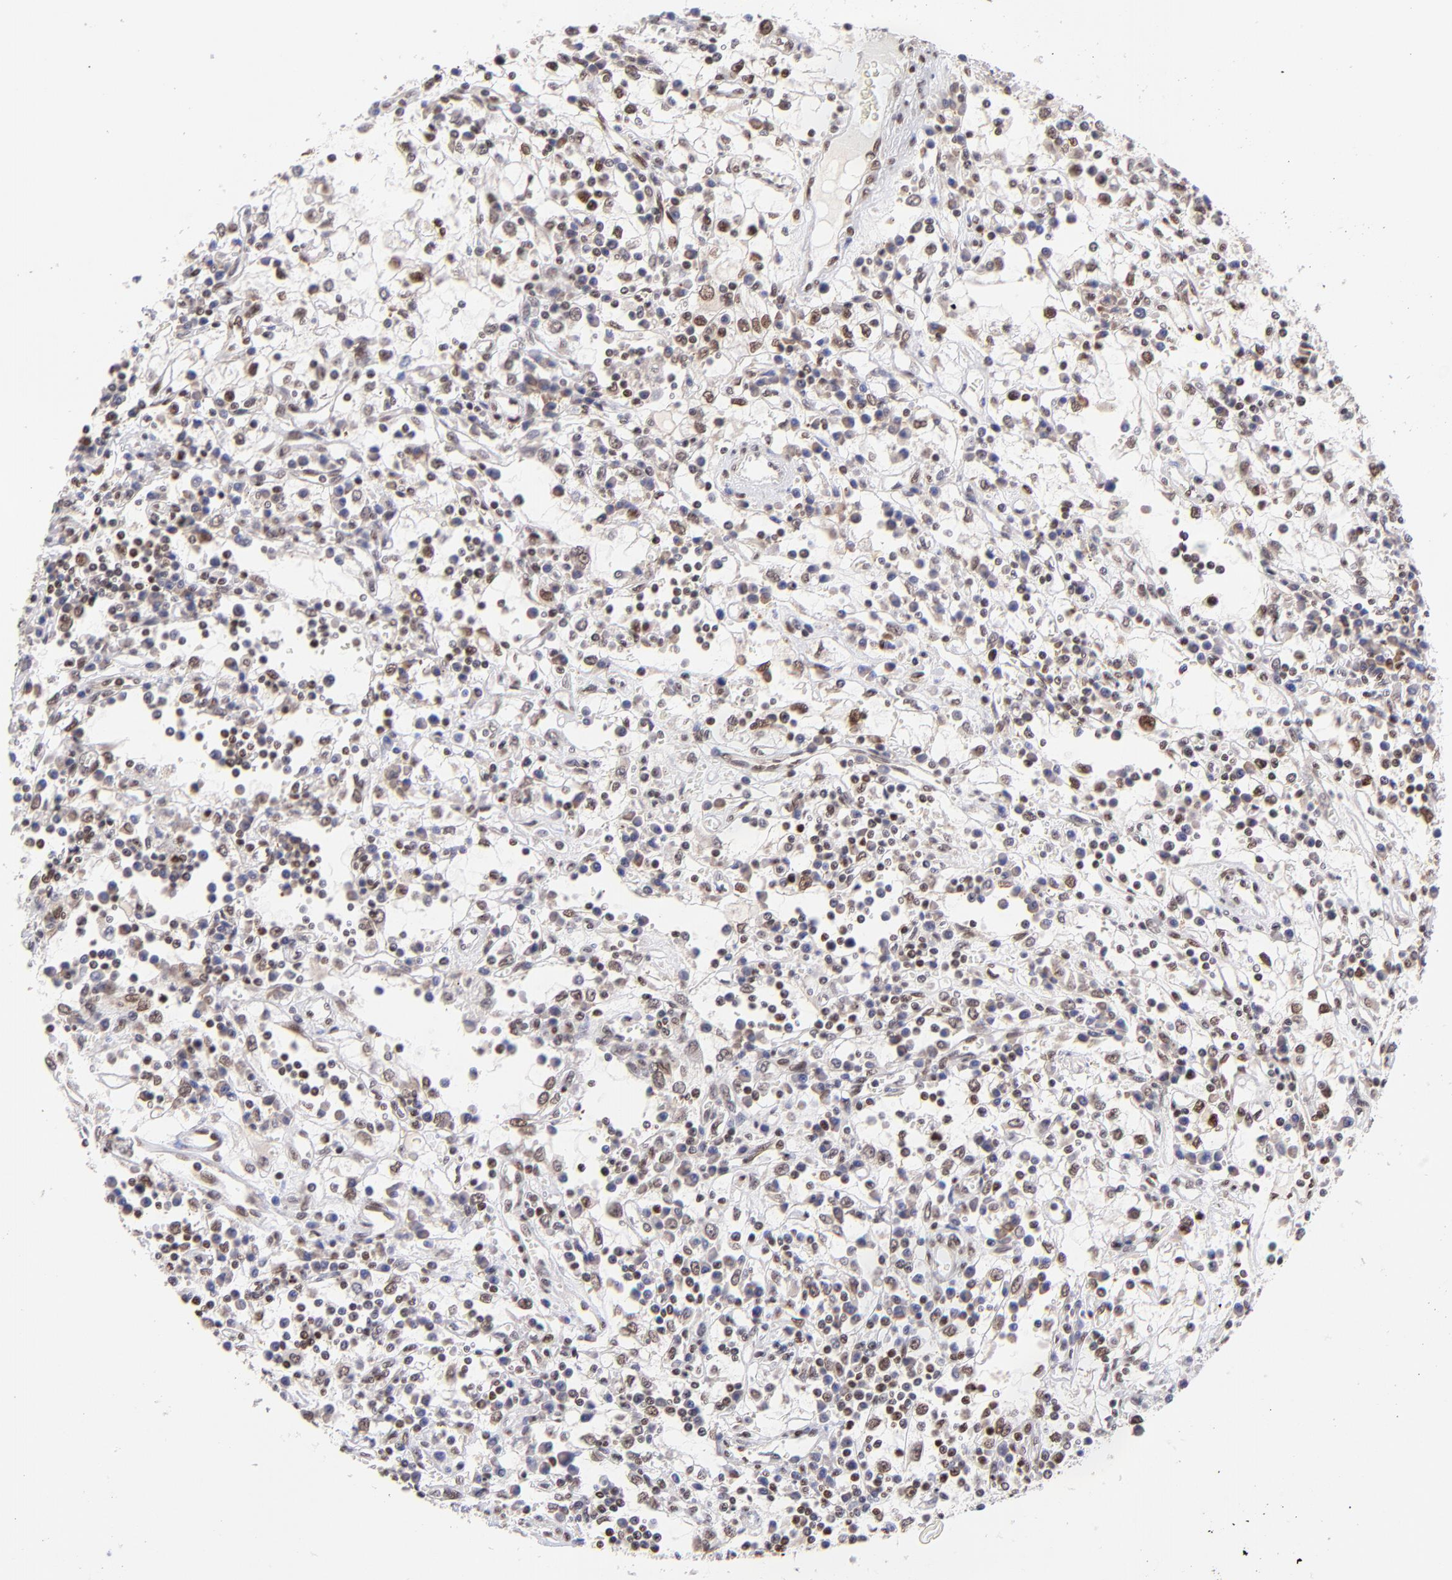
{"staining": {"intensity": "moderate", "quantity": ">75%", "location": "nuclear"}, "tissue": "renal cancer", "cell_type": "Tumor cells", "image_type": "cancer", "snomed": [{"axis": "morphology", "description": "Adenocarcinoma, NOS"}, {"axis": "topography", "description": "Kidney"}], "caption": "Adenocarcinoma (renal) was stained to show a protein in brown. There is medium levels of moderate nuclear staining in approximately >75% of tumor cells.", "gene": "MIDEAS", "patient": {"sex": "male", "age": 82}}